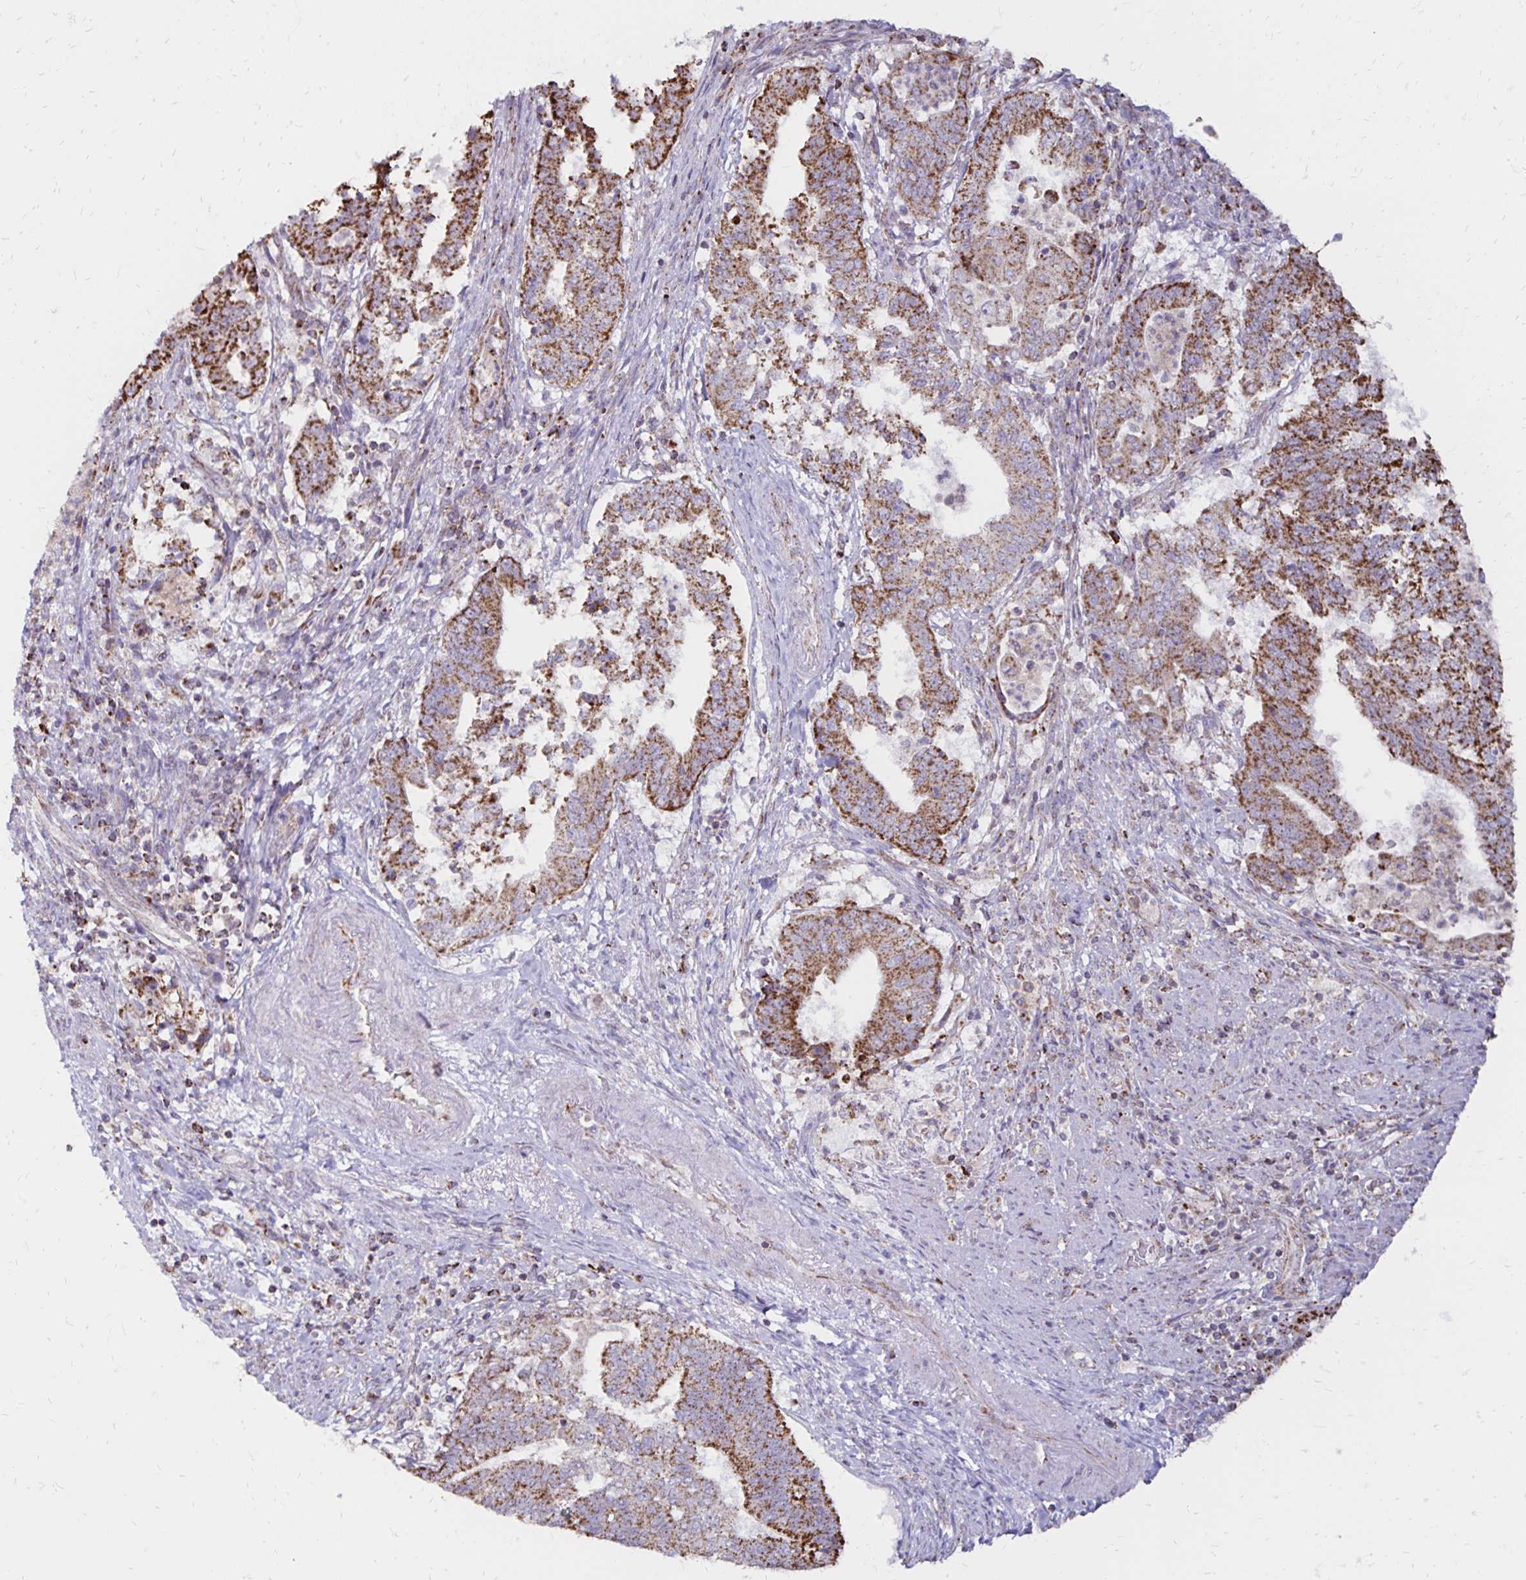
{"staining": {"intensity": "strong", "quantity": ">75%", "location": "cytoplasmic/membranous"}, "tissue": "endometrial cancer", "cell_type": "Tumor cells", "image_type": "cancer", "snomed": [{"axis": "morphology", "description": "Adenocarcinoma, NOS"}, {"axis": "topography", "description": "Endometrium"}], "caption": "IHC of endometrial adenocarcinoma demonstrates high levels of strong cytoplasmic/membranous staining in approximately >75% of tumor cells.", "gene": "IER3", "patient": {"sex": "female", "age": 65}}